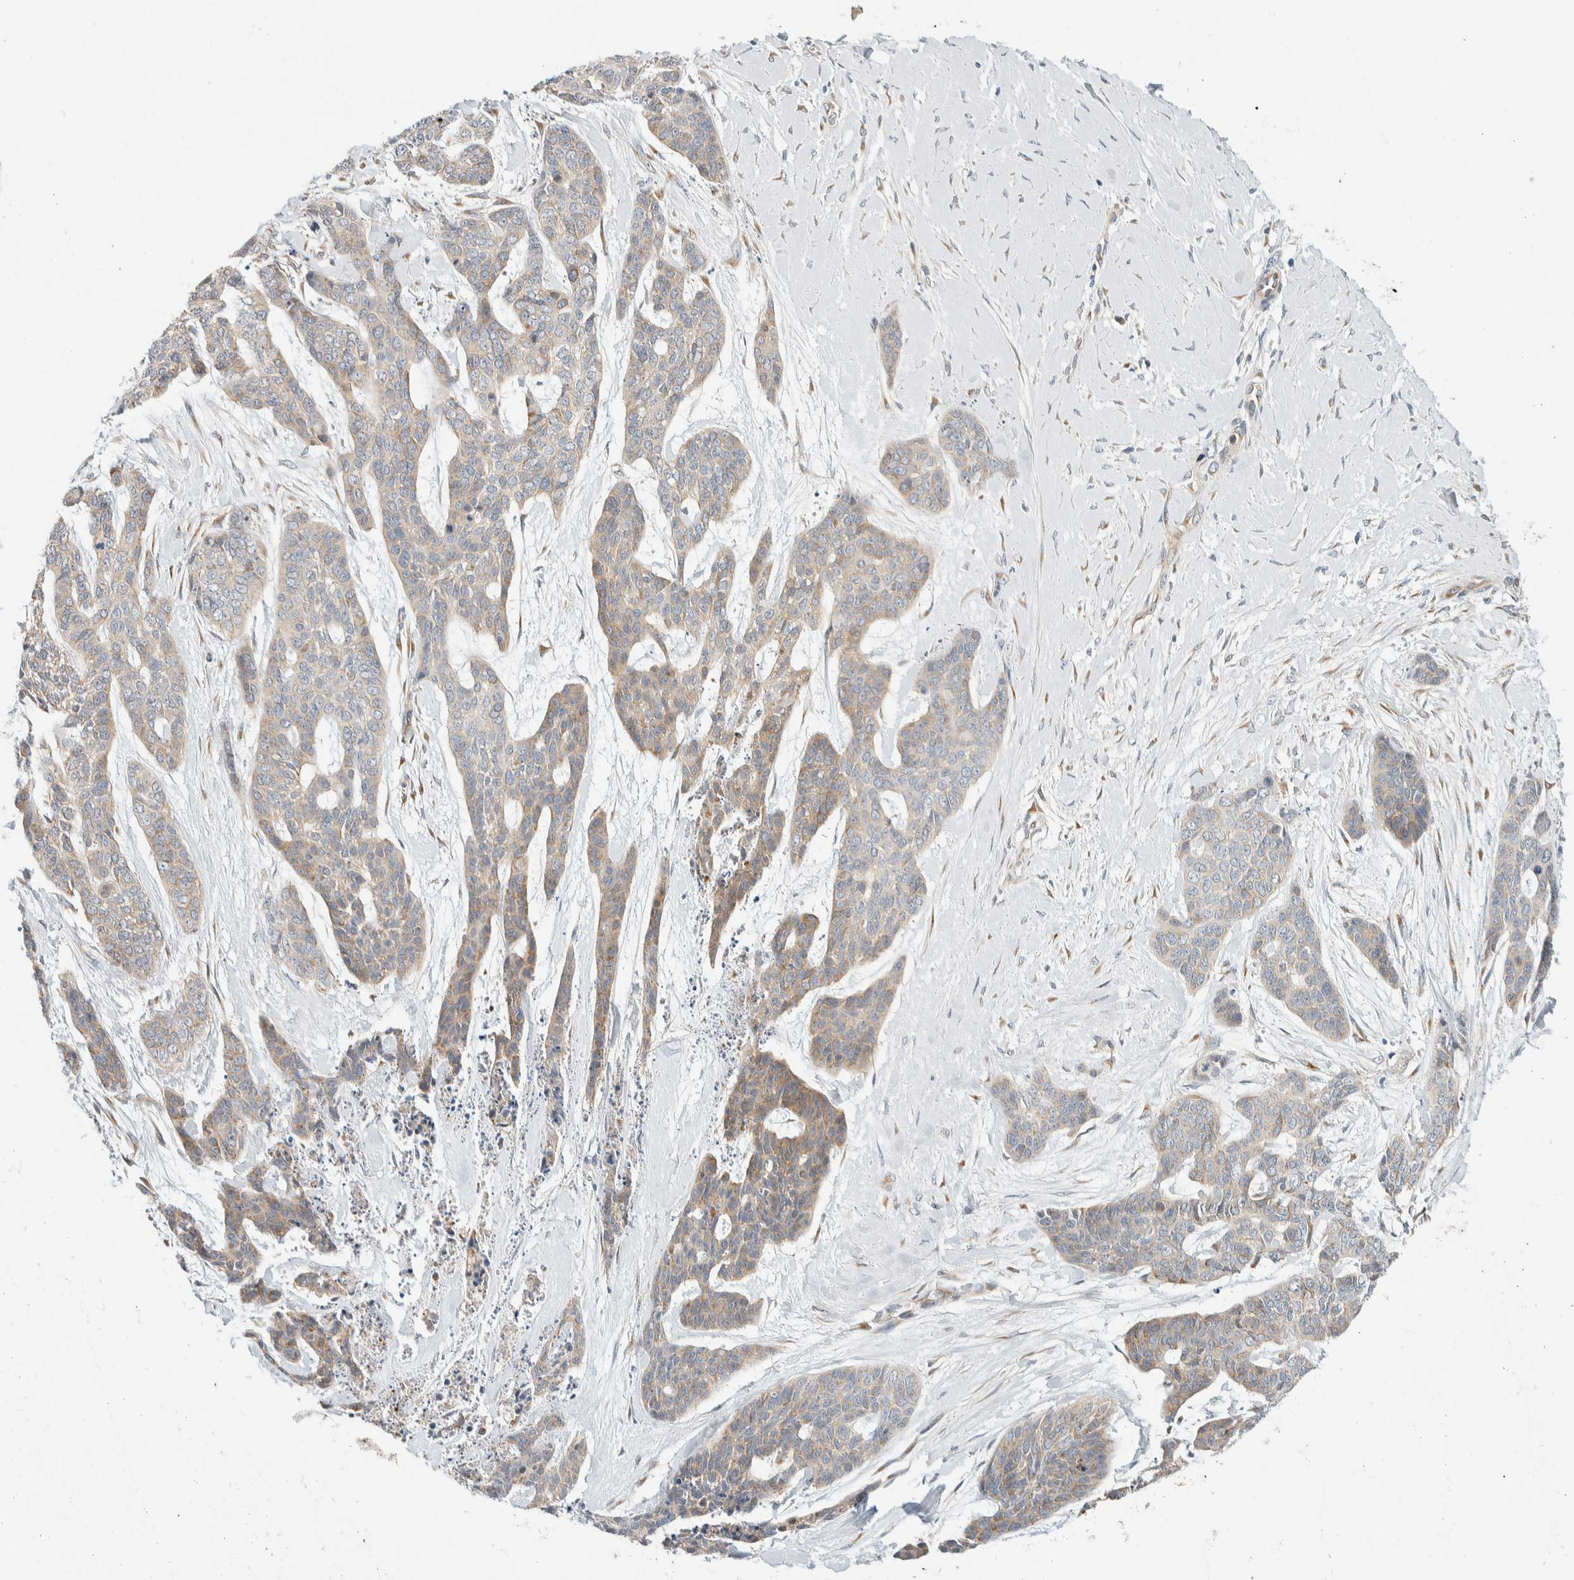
{"staining": {"intensity": "weak", "quantity": "25%-75%", "location": "cytoplasmic/membranous"}, "tissue": "skin cancer", "cell_type": "Tumor cells", "image_type": "cancer", "snomed": [{"axis": "morphology", "description": "Basal cell carcinoma"}, {"axis": "topography", "description": "Skin"}], "caption": "A brown stain shows weak cytoplasmic/membranous staining of a protein in basal cell carcinoma (skin) tumor cells.", "gene": "TMEM184B", "patient": {"sex": "female", "age": 64}}